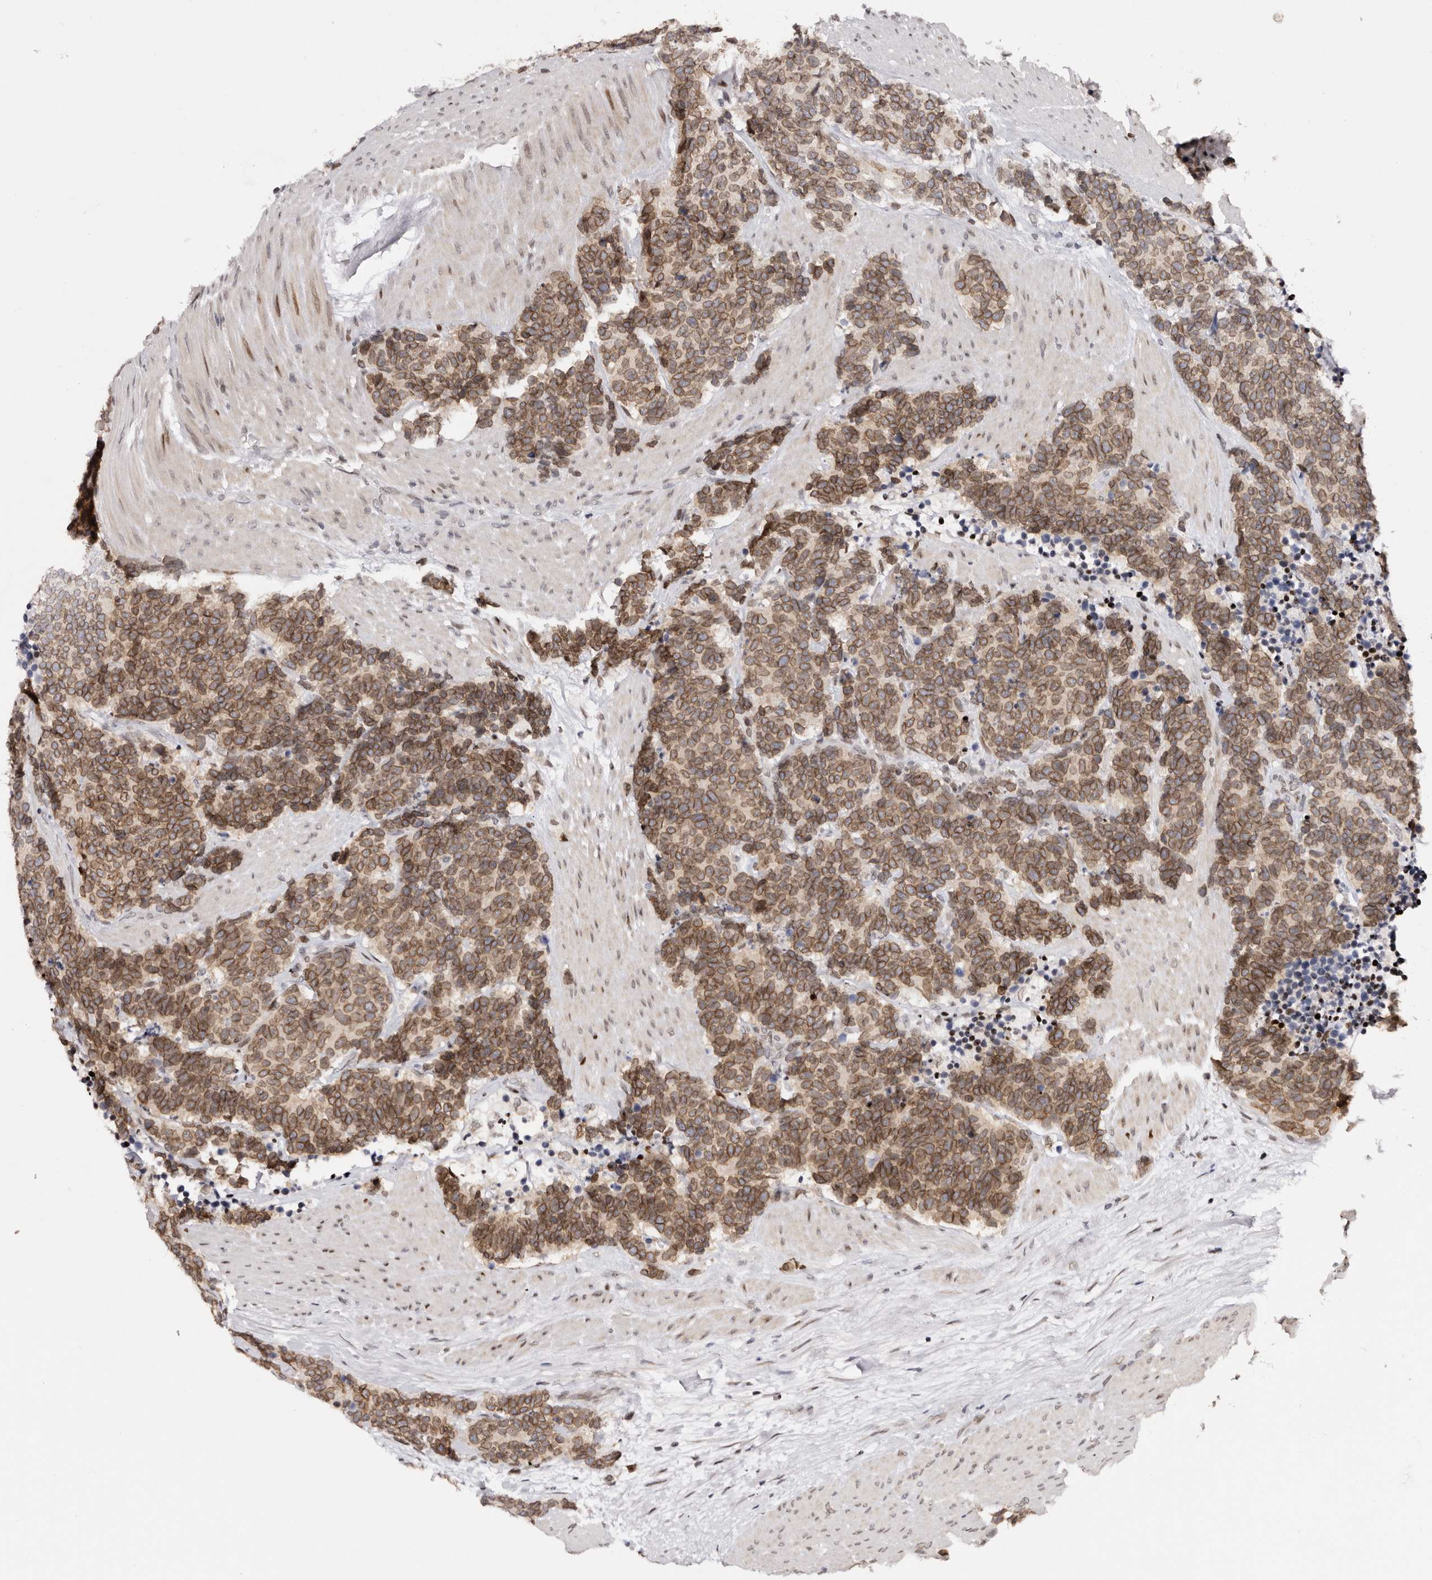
{"staining": {"intensity": "moderate", "quantity": ">75%", "location": "cytoplasmic/membranous,nuclear"}, "tissue": "carcinoid", "cell_type": "Tumor cells", "image_type": "cancer", "snomed": [{"axis": "morphology", "description": "Carcinoma, NOS"}, {"axis": "morphology", "description": "Carcinoid, malignant, NOS"}, {"axis": "topography", "description": "Urinary bladder"}], "caption": "Immunohistochemical staining of human carcinoid reveals medium levels of moderate cytoplasmic/membranous and nuclear expression in approximately >75% of tumor cells.", "gene": "NUP153", "patient": {"sex": "male", "age": 57}}